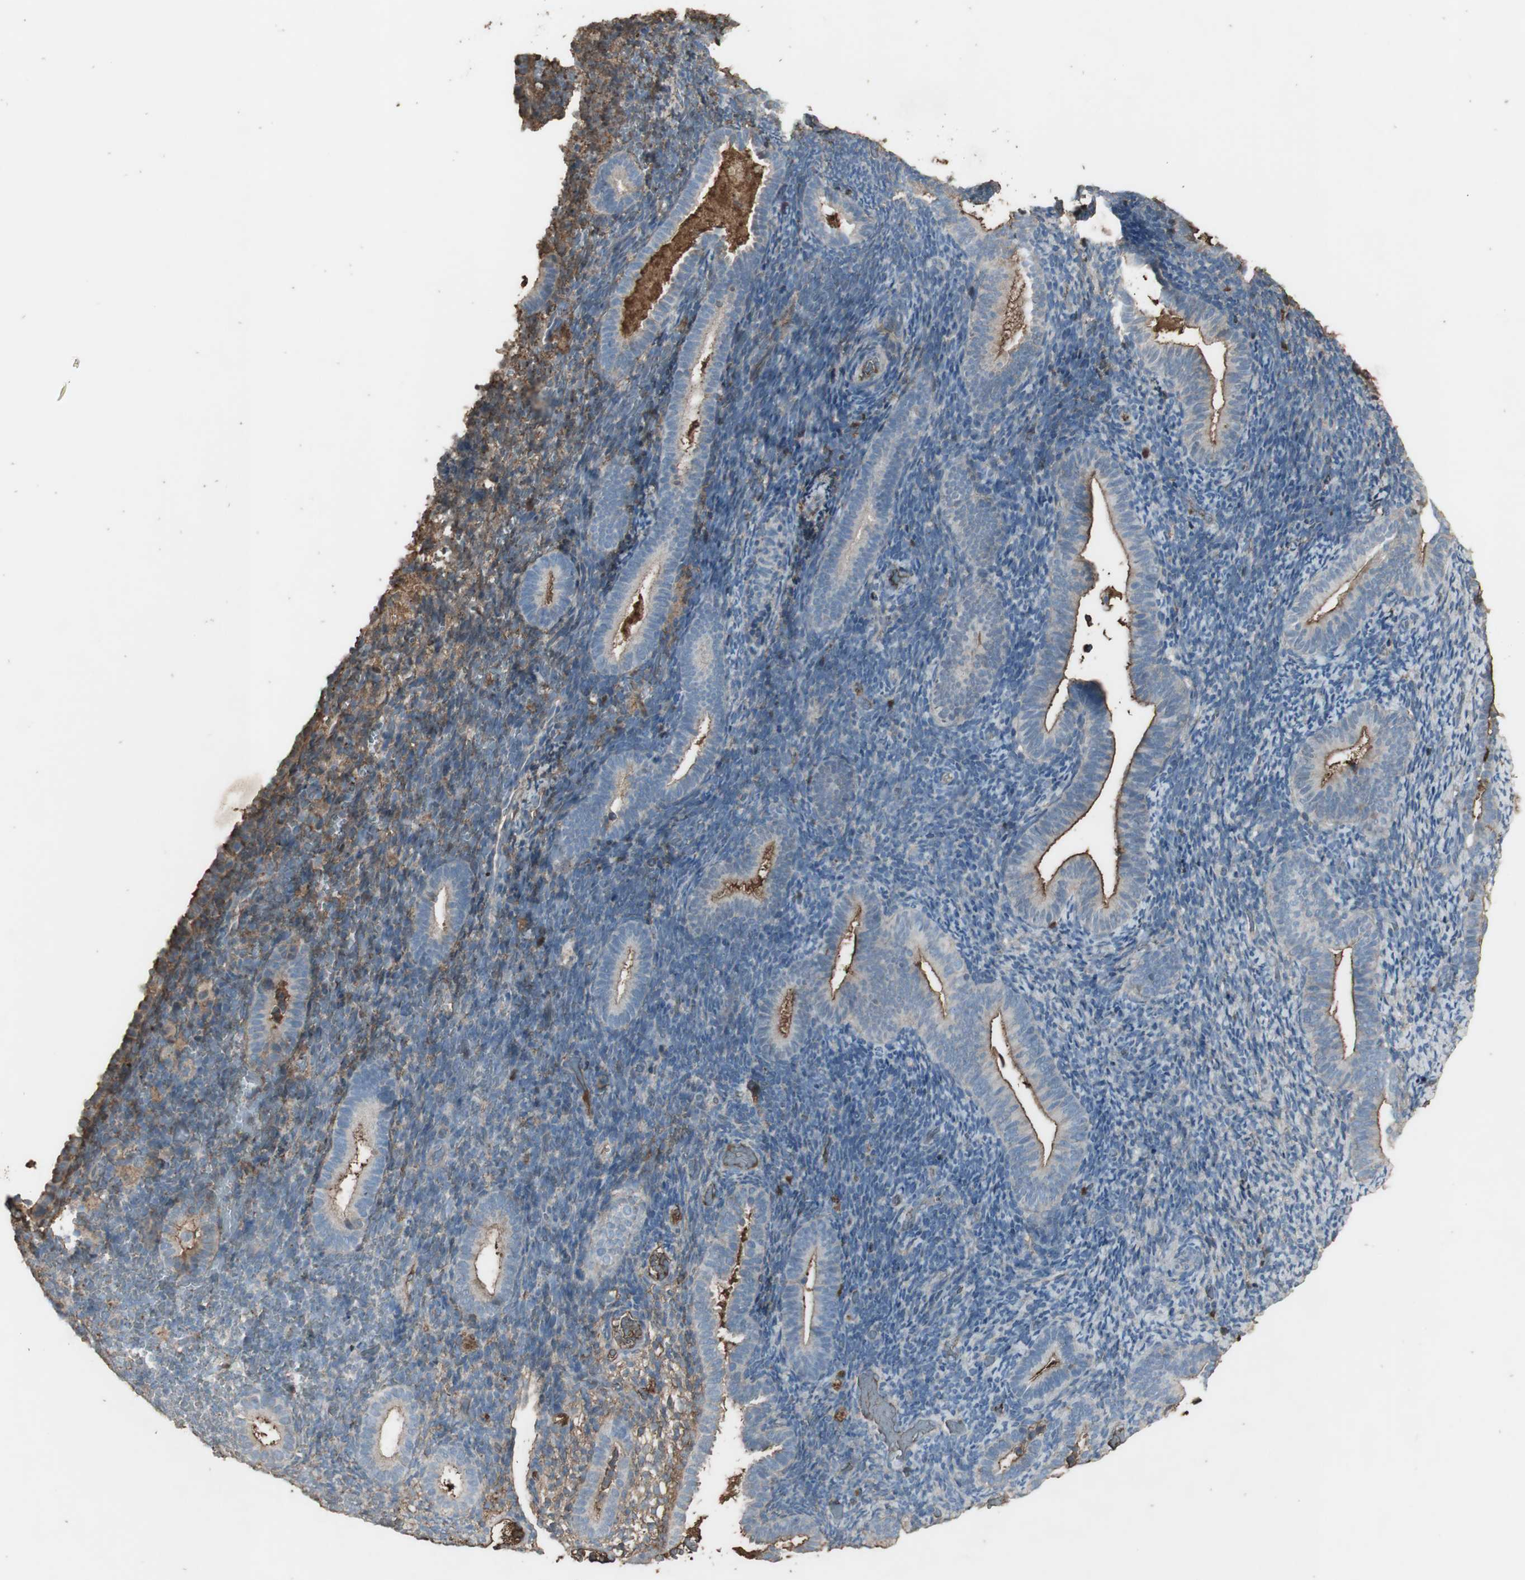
{"staining": {"intensity": "weak", "quantity": ">75%", "location": "cytoplasmic/membranous"}, "tissue": "endometrium", "cell_type": "Cells in endometrial stroma", "image_type": "normal", "snomed": [{"axis": "morphology", "description": "Normal tissue, NOS"}, {"axis": "topography", "description": "Endometrium"}], "caption": "Immunohistochemistry (IHC) (DAB (3,3'-diaminobenzidine)) staining of unremarkable human endometrium displays weak cytoplasmic/membranous protein staining in approximately >75% of cells in endometrial stroma. The staining was performed using DAB (3,3'-diaminobenzidine) to visualize the protein expression in brown, while the nuclei were stained in blue with hematoxylin (Magnification: 20x).", "gene": "MMP14", "patient": {"sex": "female", "age": 51}}